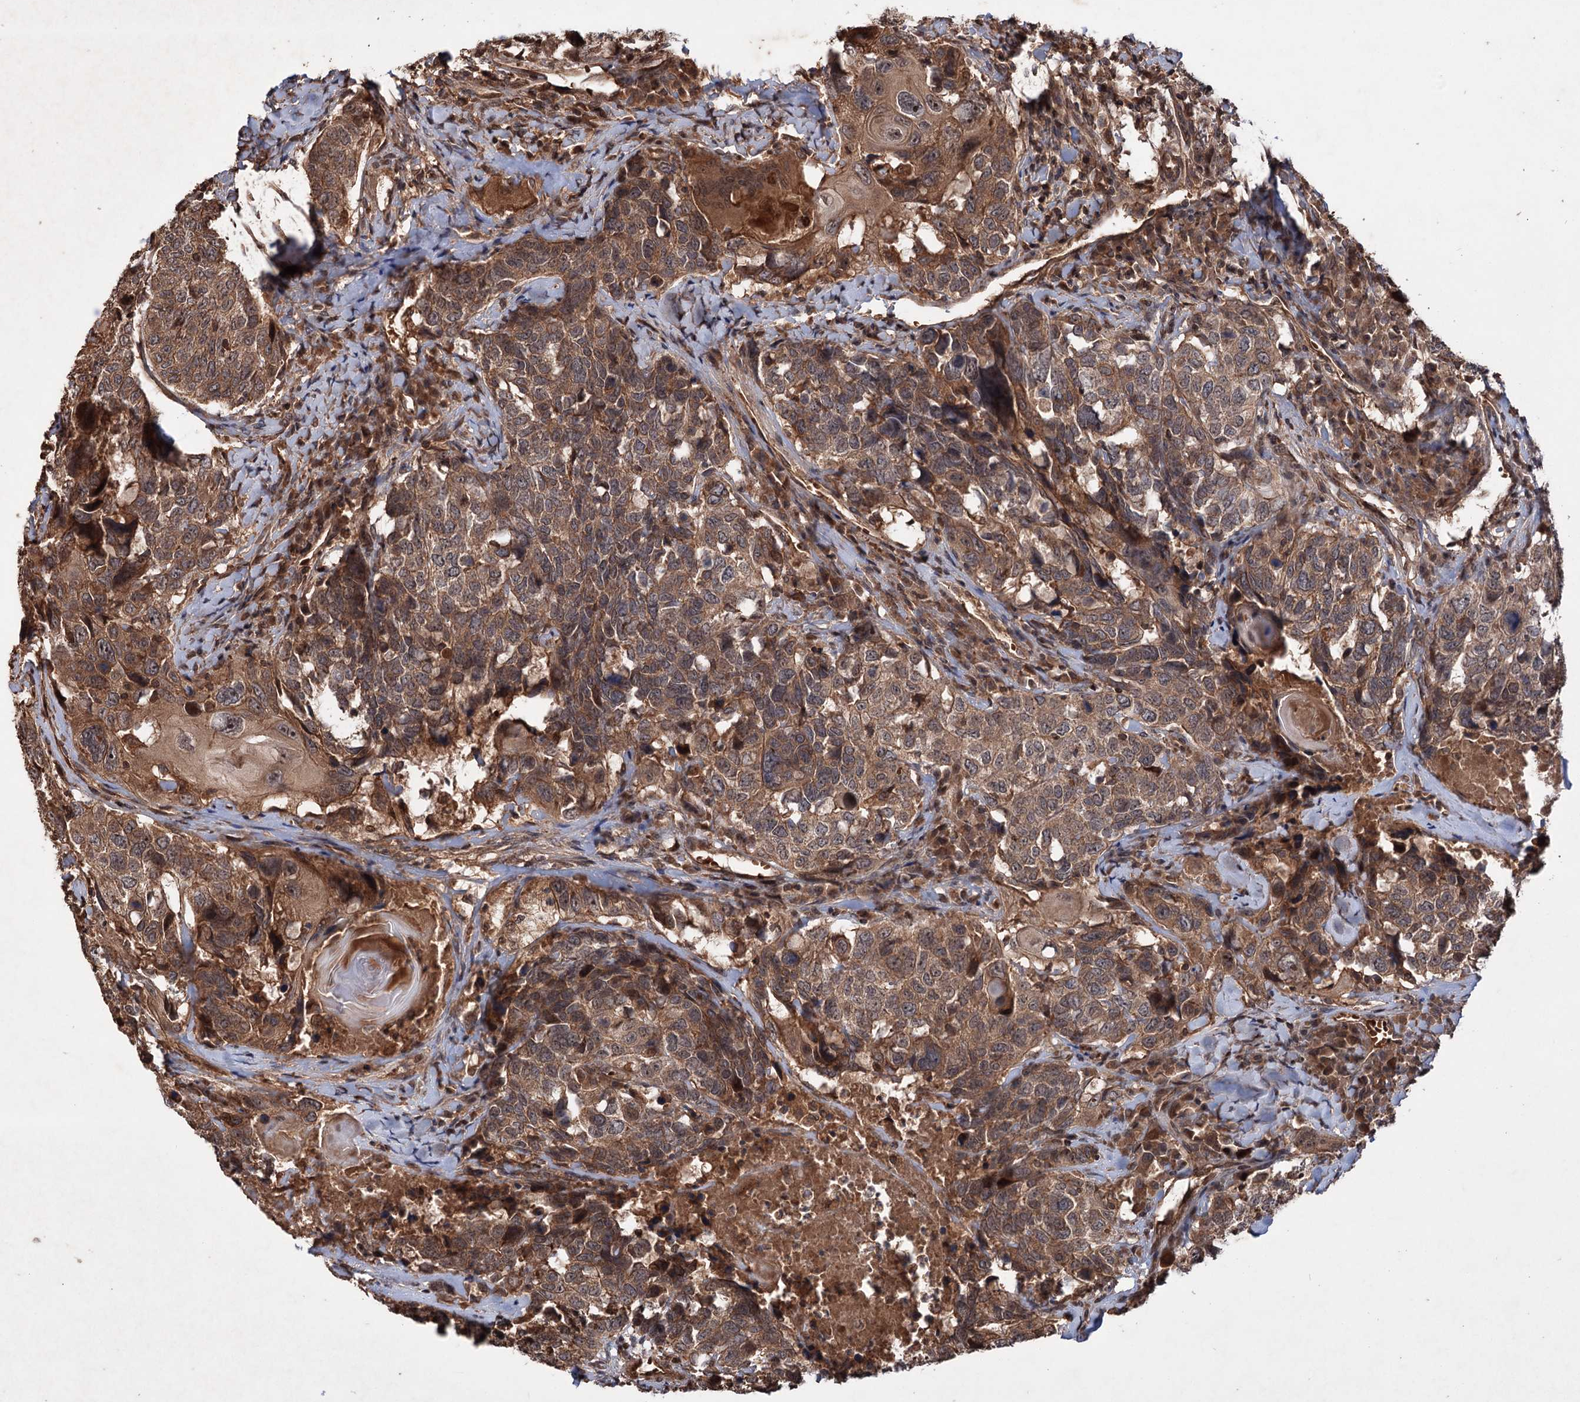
{"staining": {"intensity": "moderate", "quantity": ">75%", "location": "cytoplasmic/membranous,nuclear"}, "tissue": "head and neck cancer", "cell_type": "Tumor cells", "image_type": "cancer", "snomed": [{"axis": "morphology", "description": "Squamous cell carcinoma, NOS"}, {"axis": "topography", "description": "Head-Neck"}], "caption": "A medium amount of moderate cytoplasmic/membranous and nuclear staining is appreciated in about >75% of tumor cells in head and neck squamous cell carcinoma tissue.", "gene": "ADK", "patient": {"sex": "male", "age": 66}}